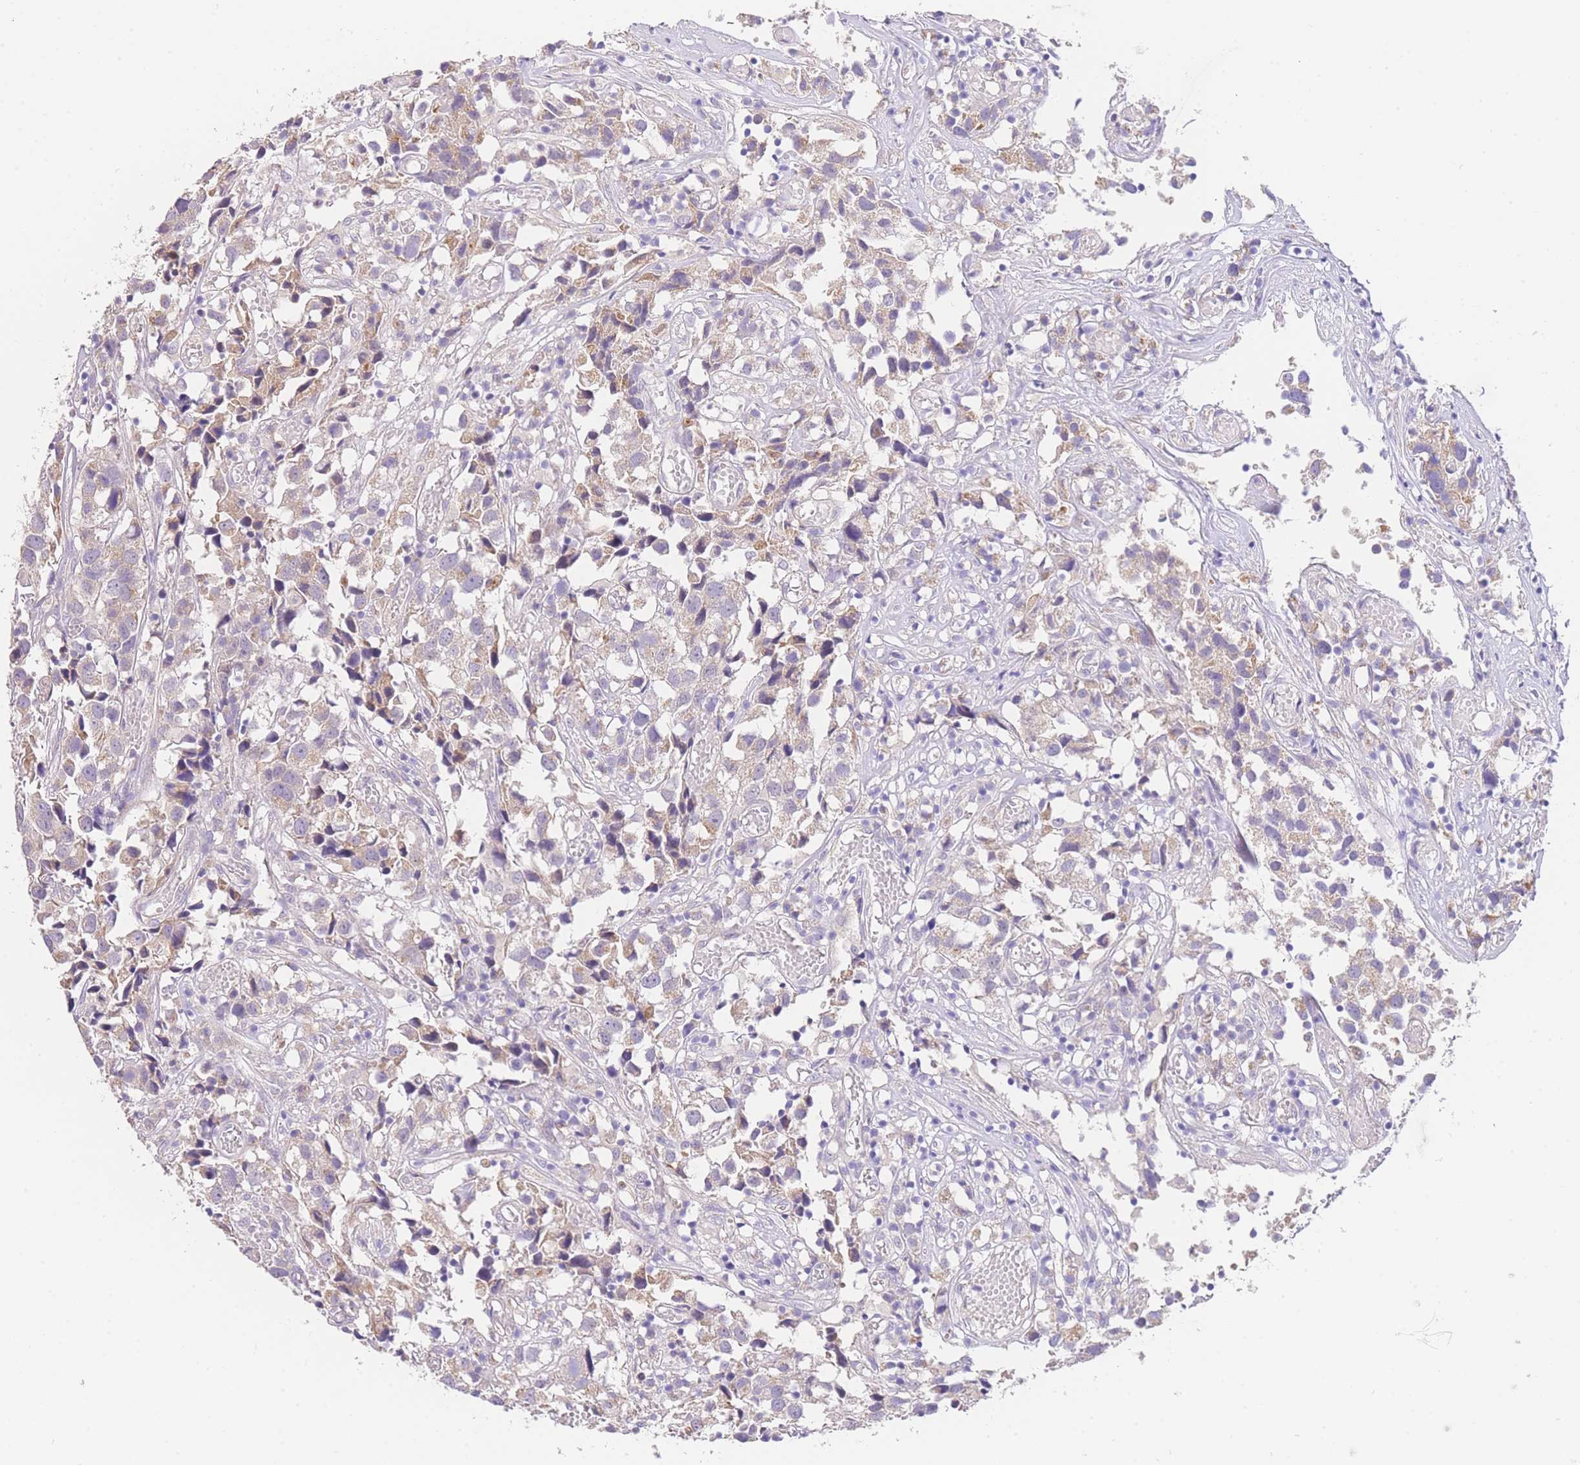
{"staining": {"intensity": "negative", "quantity": "none", "location": "none"}, "tissue": "urothelial cancer", "cell_type": "Tumor cells", "image_type": "cancer", "snomed": [{"axis": "morphology", "description": "Urothelial carcinoma, High grade"}, {"axis": "topography", "description": "Urinary bladder"}], "caption": "DAB (3,3'-diaminobenzidine) immunohistochemical staining of urothelial carcinoma (high-grade) reveals no significant expression in tumor cells.", "gene": "SLC35F2", "patient": {"sex": "female", "age": 75}}